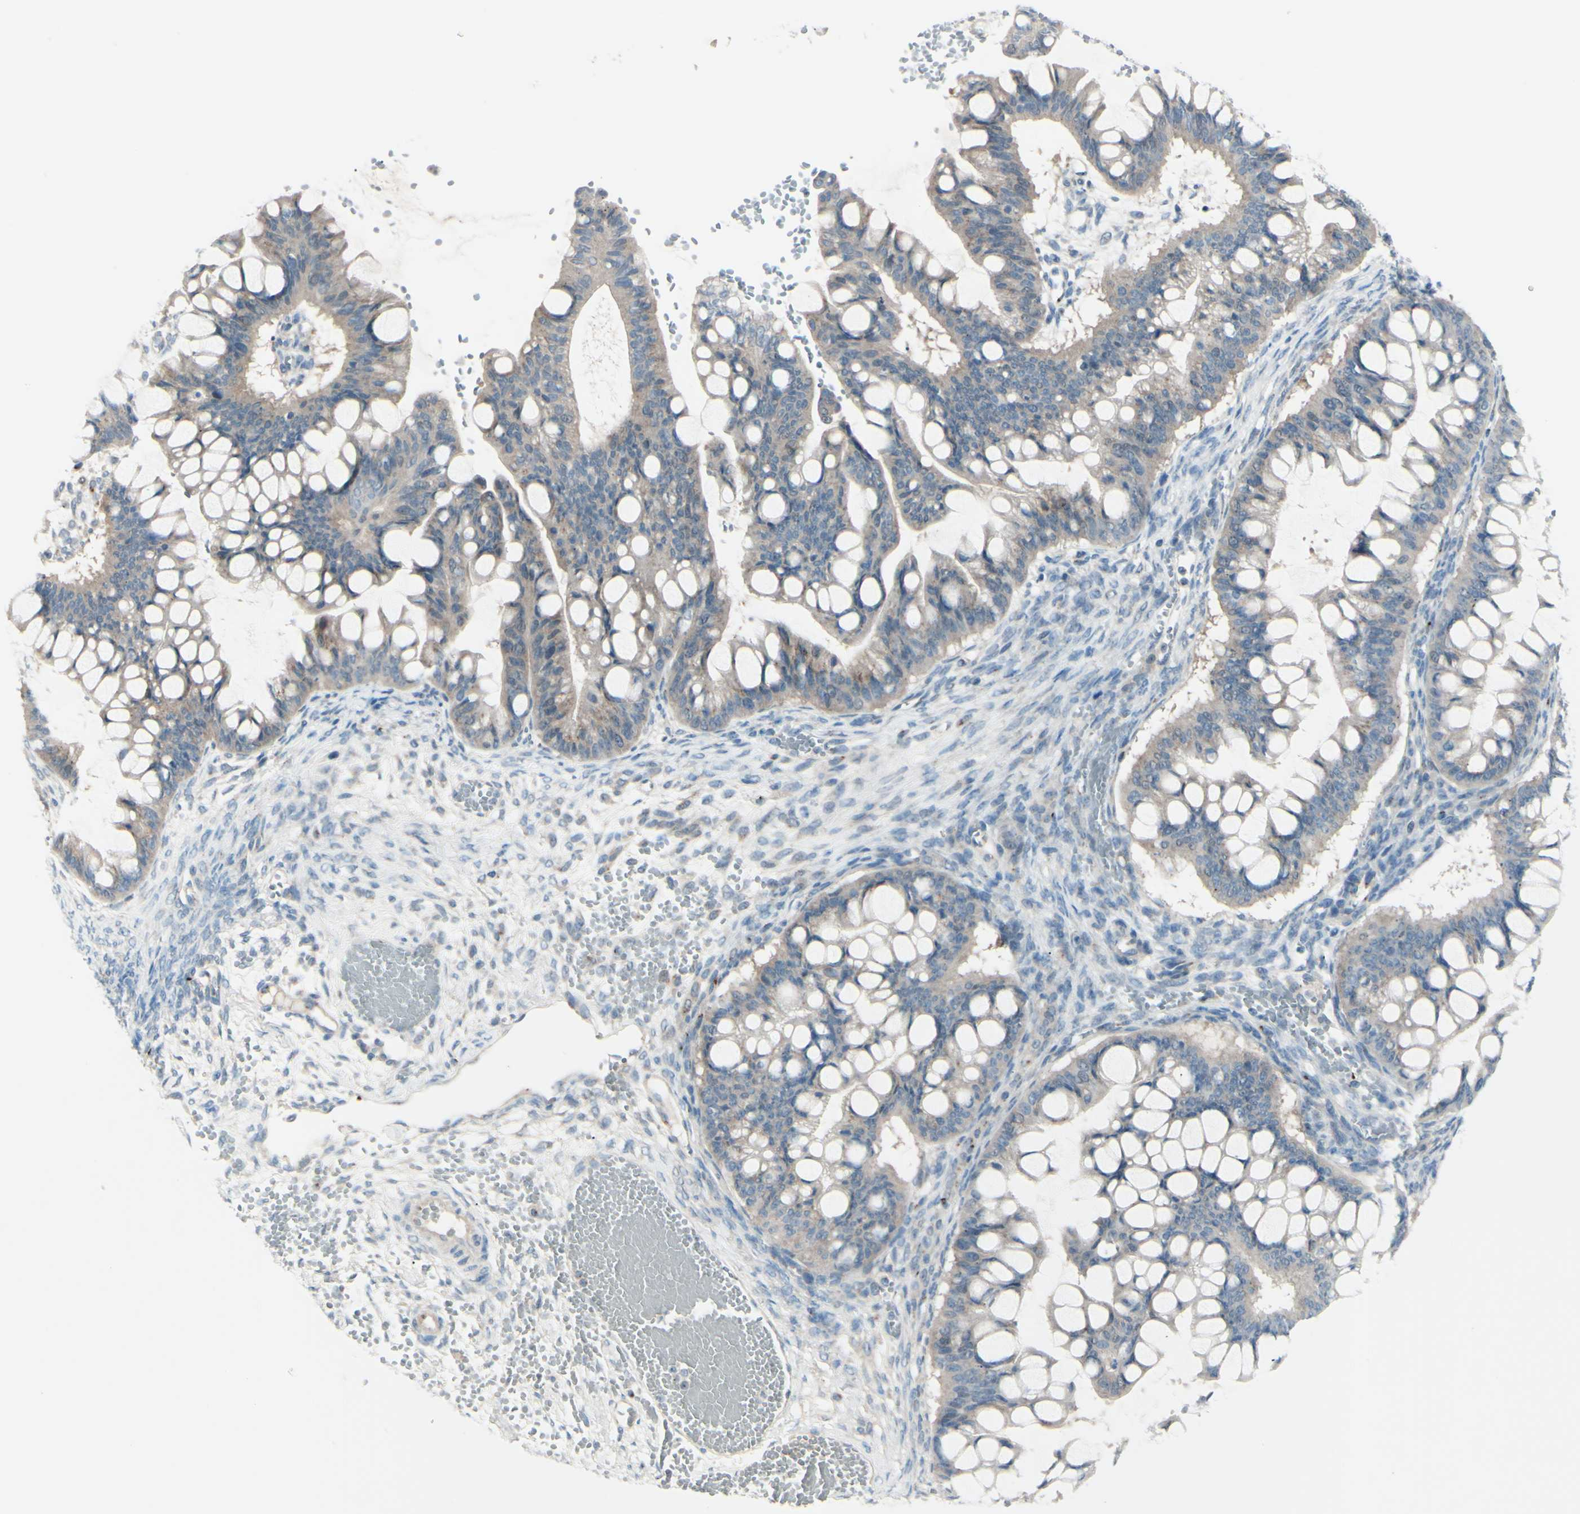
{"staining": {"intensity": "negative", "quantity": "none", "location": "none"}, "tissue": "ovarian cancer", "cell_type": "Tumor cells", "image_type": "cancer", "snomed": [{"axis": "morphology", "description": "Cystadenocarcinoma, mucinous, NOS"}, {"axis": "topography", "description": "Ovary"}], "caption": "Mucinous cystadenocarcinoma (ovarian) was stained to show a protein in brown. There is no significant staining in tumor cells.", "gene": "B4GALT1", "patient": {"sex": "female", "age": 73}}